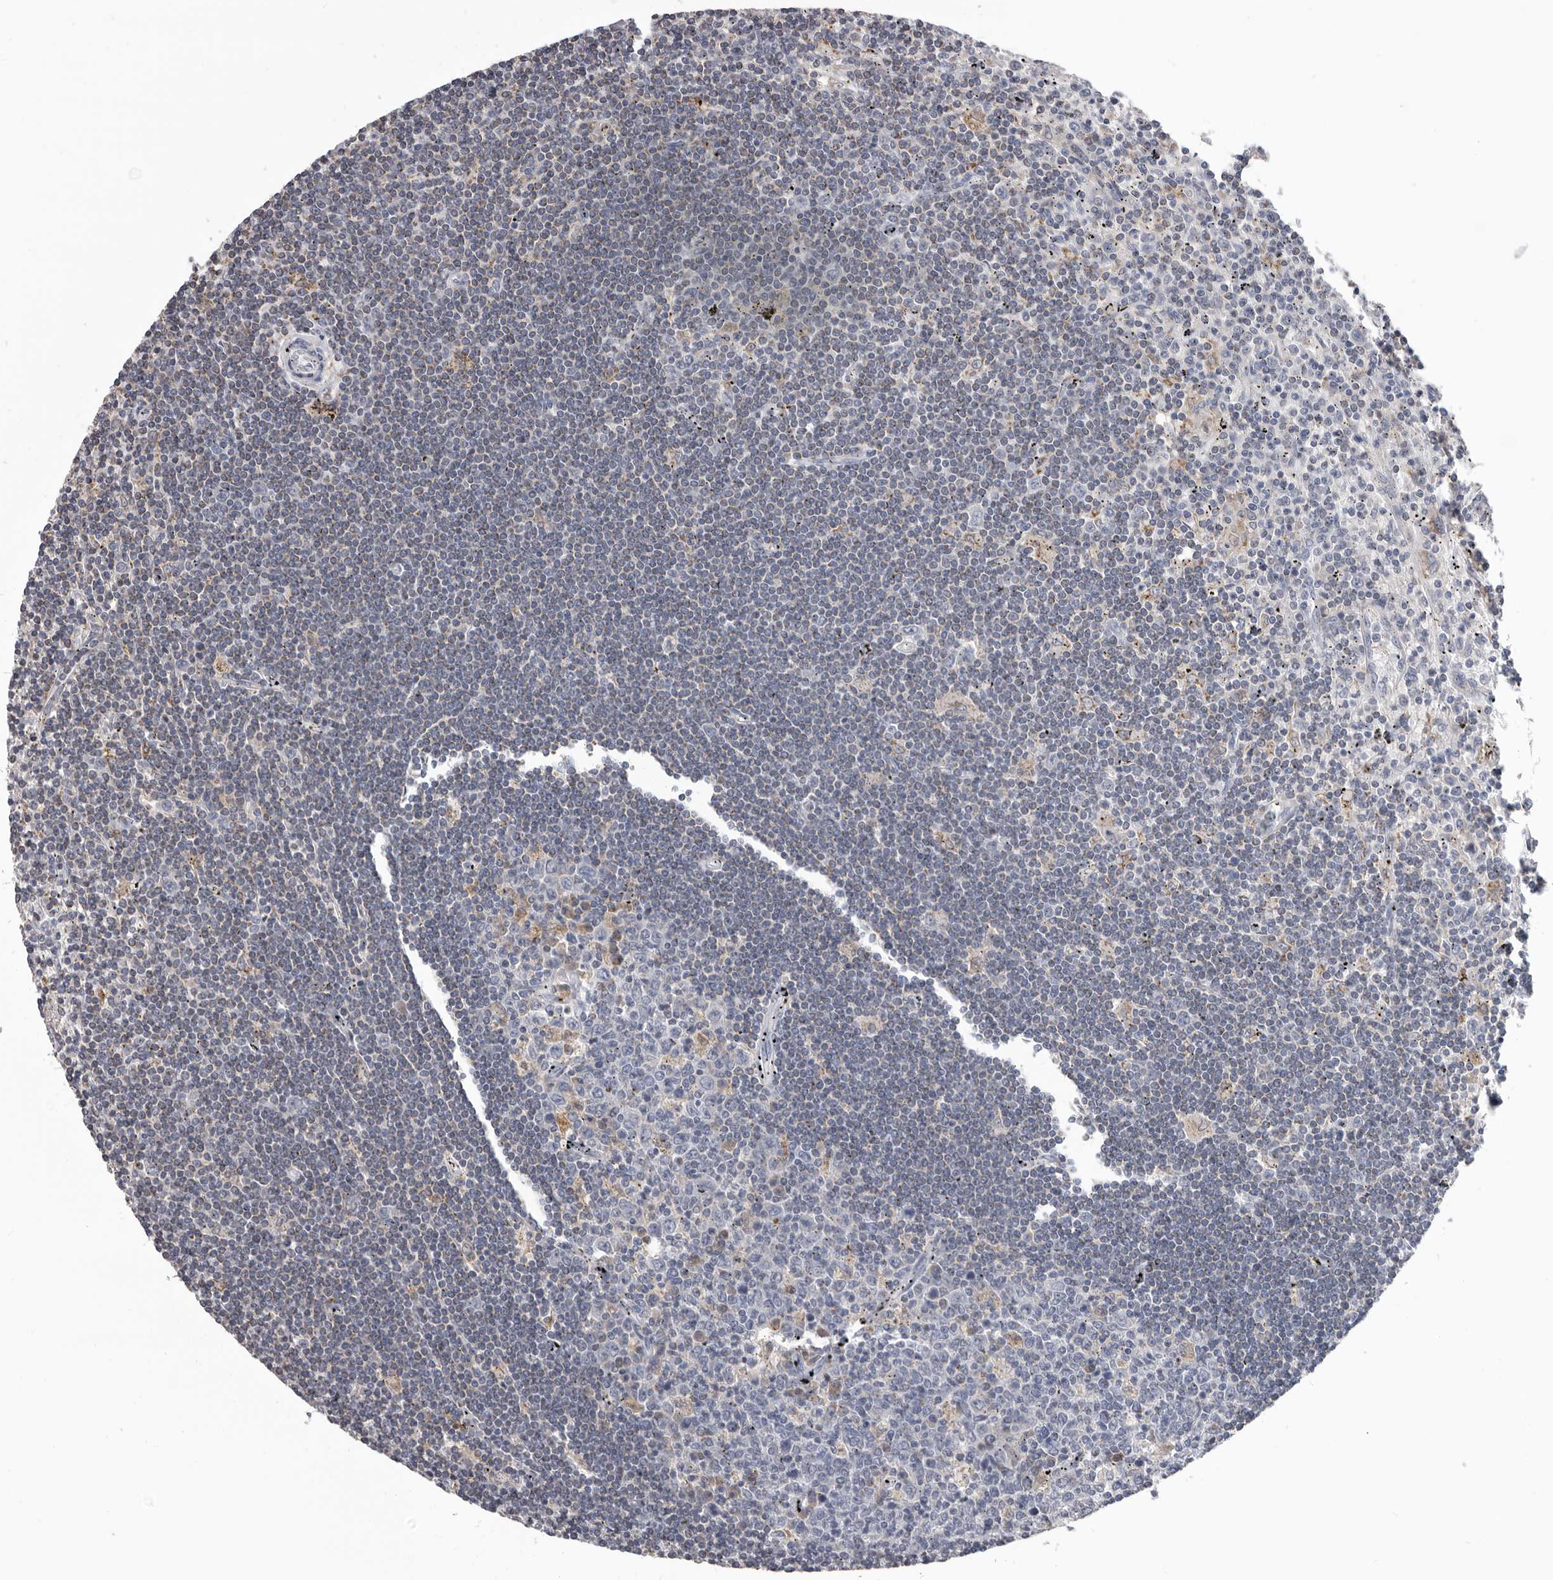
{"staining": {"intensity": "negative", "quantity": "none", "location": "none"}, "tissue": "lymphoma", "cell_type": "Tumor cells", "image_type": "cancer", "snomed": [{"axis": "morphology", "description": "Malignant lymphoma, non-Hodgkin's type, Low grade"}, {"axis": "topography", "description": "Spleen"}], "caption": "The photomicrograph exhibits no staining of tumor cells in lymphoma.", "gene": "ALDH5A1", "patient": {"sex": "male", "age": 76}}